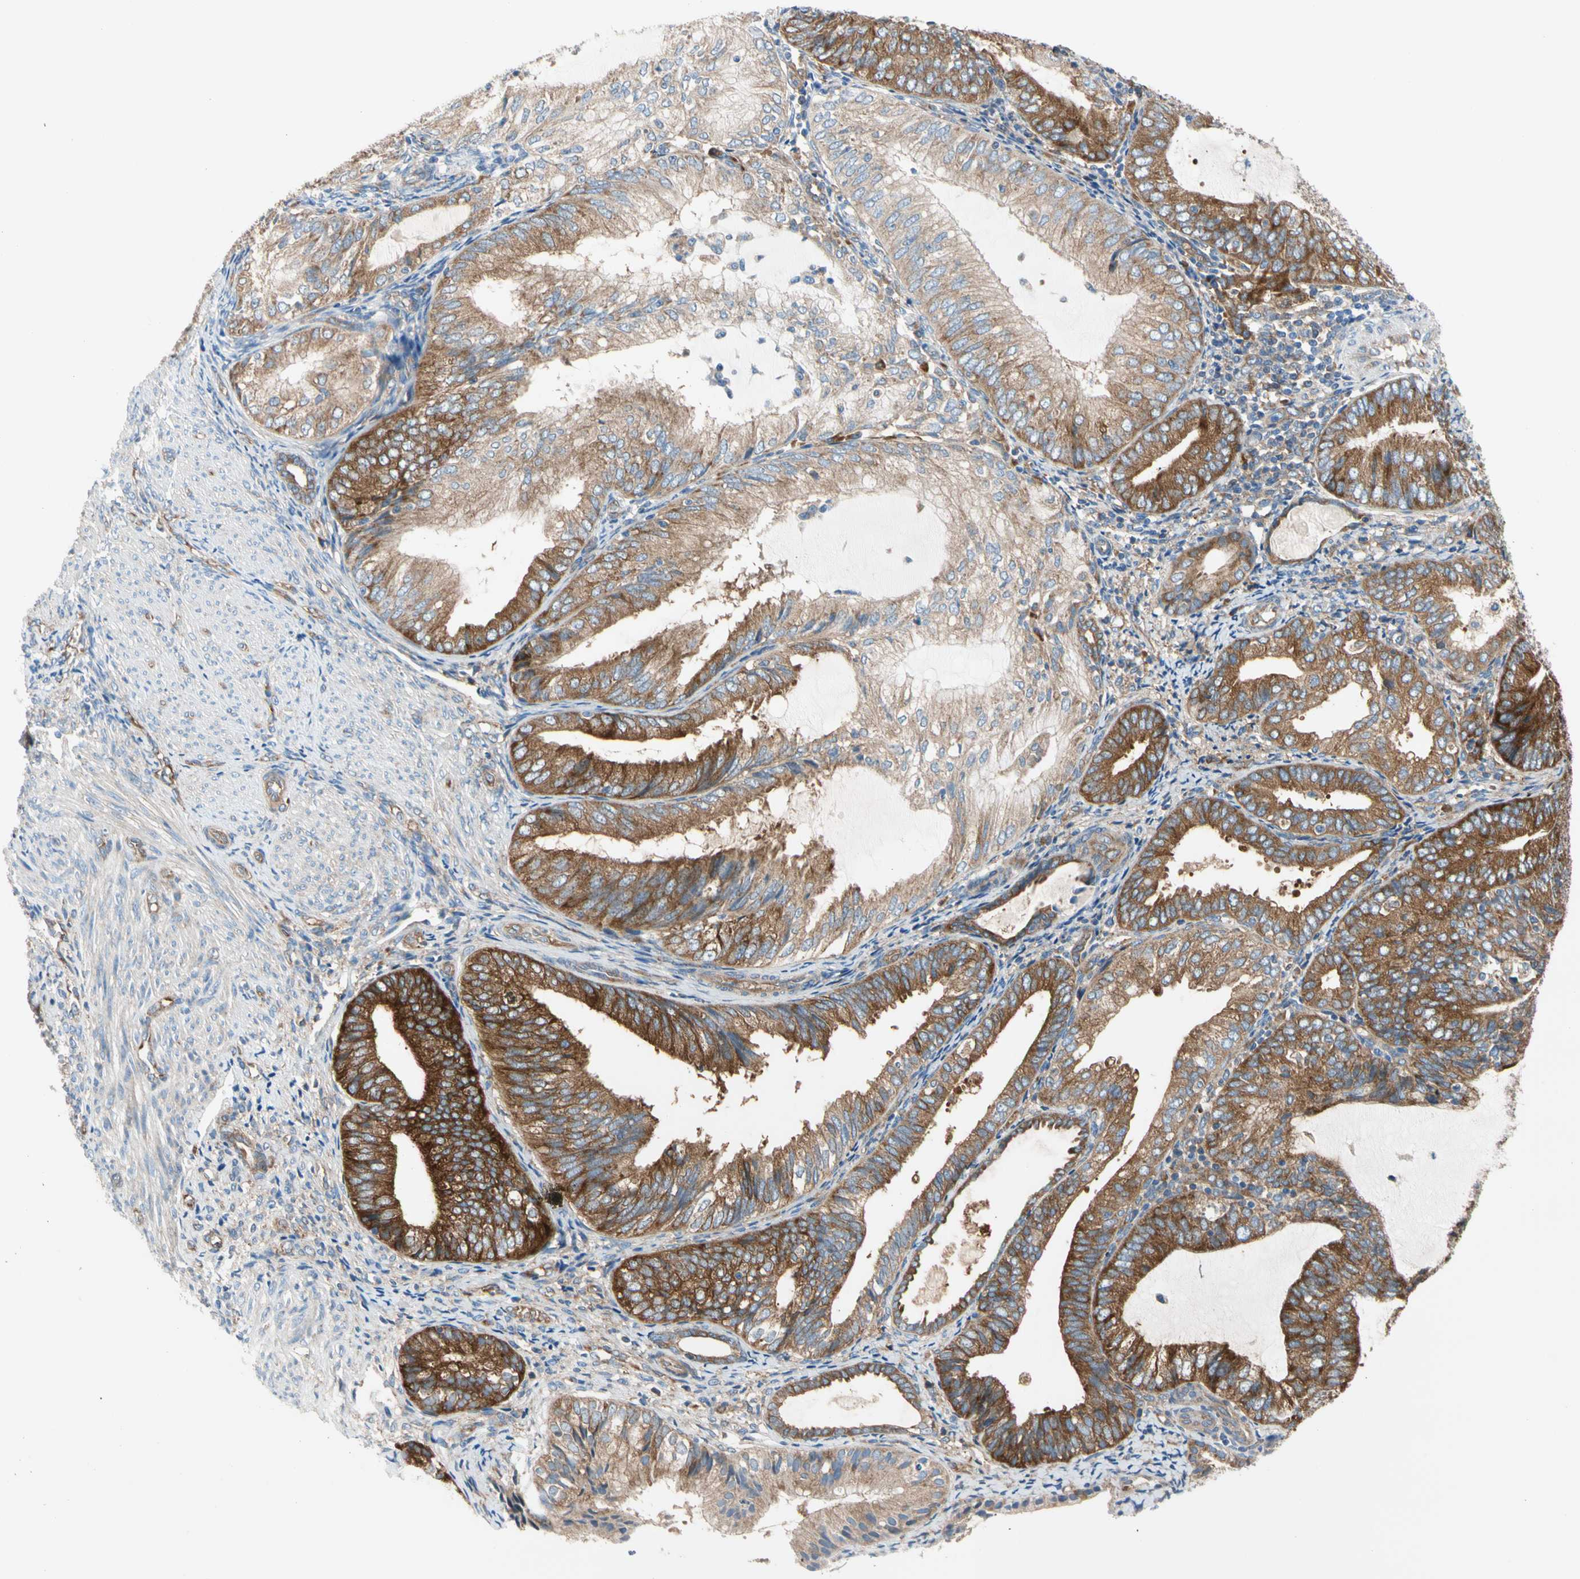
{"staining": {"intensity": "strong", "quantity": ">75%", "location": "cytoplasmic/membranous"}, "tissue": "endometrial cancer", "cell_type": "Tumor cells", "image_type": "cancer", "snomed": [{"axis": "morphology", "description": "Adenocarcinoma, NOS"}, {"axis": "topography", "description": "Endometrium"}], "caption": "IHC micrograph of neoplastic tissue: human endometrial adenocarcinoma stained using IHC demonstrates high levels of strong protein expression localized specifically in the cytoplasmic/membranous of tumor cells, appearing as a cytoplasmic/membranous brown color.", "gene": "GPHN", "patient": {"sex": "female", "age": 81}}